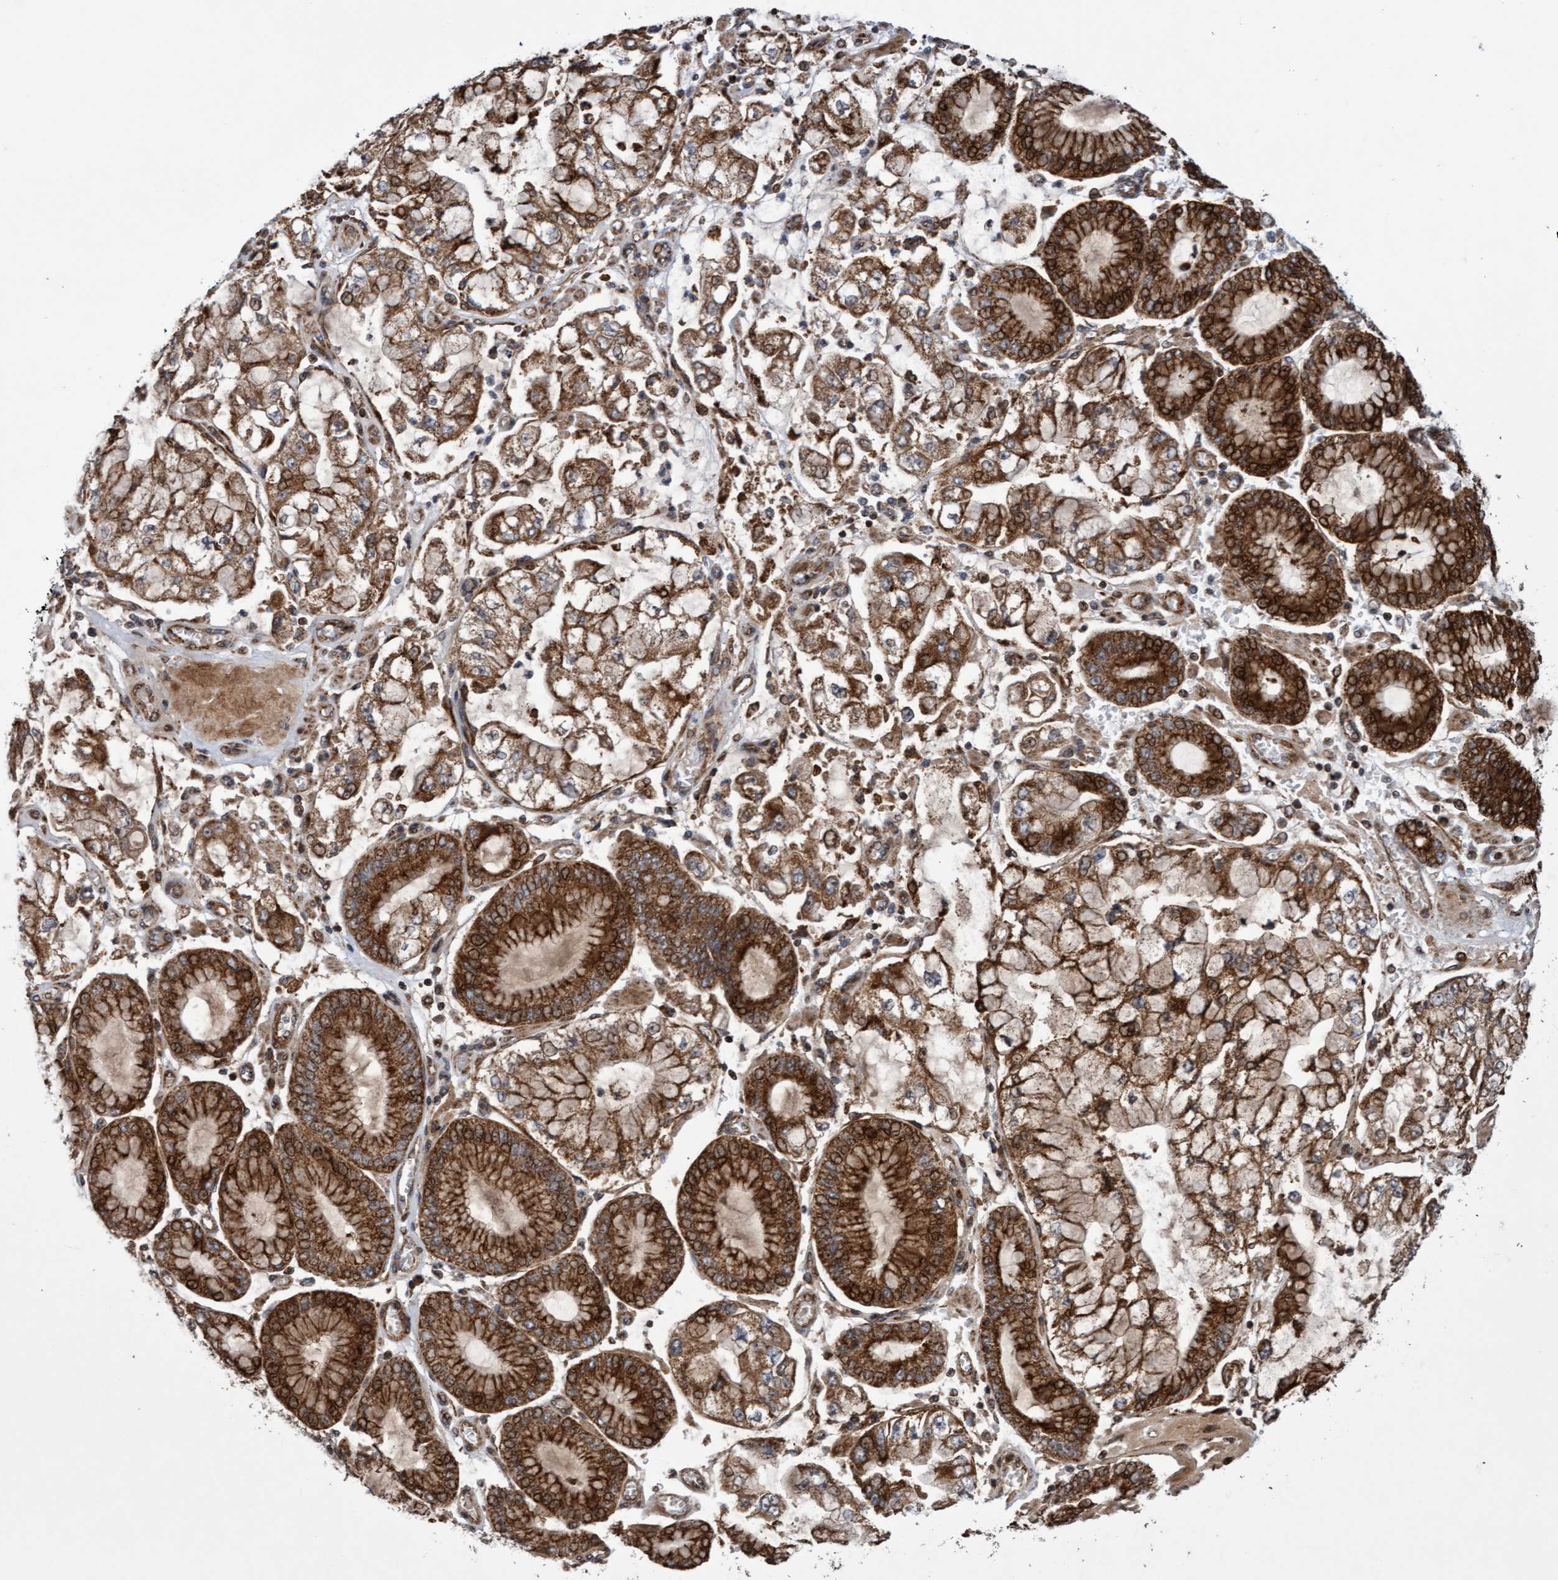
{"staining": {"intensity": "moderate", "quantity": ">75%", "location": "cytoplasmic/membranous"}, "tissue": "stomach cancer", "cell_type": "Tumor cells", "image_type": "cancer", "snomed": [{"axis": "morphology", "description": "Adenocarcinoma, NOS"}, {"axis": "topography", "description": "Stomach"}], "caption": "Protein expression analysis of stomach cancer displays moderate cytoplasmic/membranous positivity in about >75% of tumor cells. The staining is performed using DAB brown chromogen to label protein expression. The nuclei are counter-stained blue using hematoxylin.", "gene": "PECR", "patient": {"sex": "male", "age": 76}}